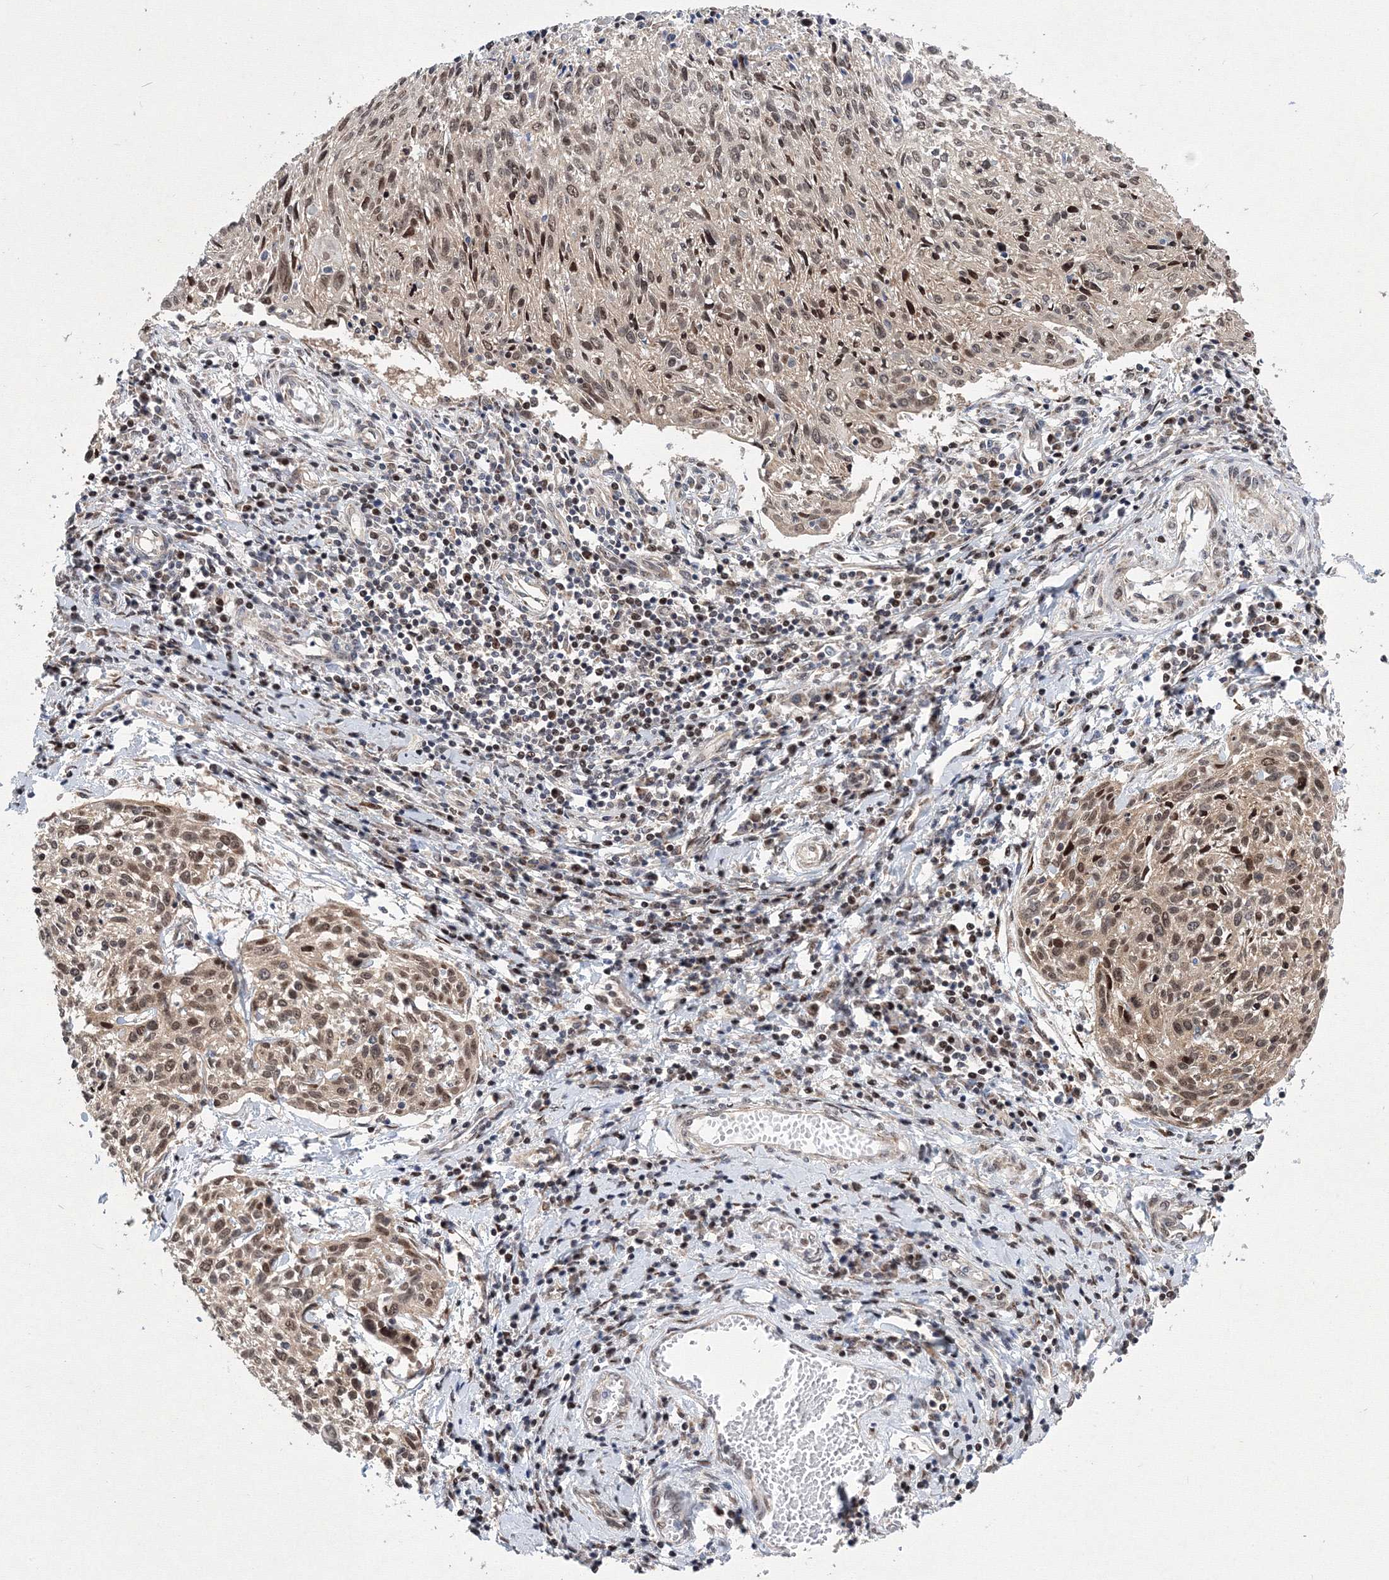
{"staining": {"intensity": "moderate", "quantity": ">75%", "location": "nuclear"}, "tissue": "cervical cancer", "cell_type": "Tumor cells", "image_type": "cancer", "snomed": [{"axis": "morphology", "description": "Squamous cell carcinoma, NOS"}, {"axis": "topography", "description": "Cervix"}], "caption": "Tumor cells reveal medium levels of moderate nuclear positivity in about >75% of cells in squamous cell carcinoma (cervical). The staining was performed using DAB (3,3'-diaminobenzidine) to visualize the protein expression in brown, while the nuclei were stained in blue with hematoxylin (Magnification: 20x).", "gene": "GPN1", "patient": {"sex": "female", "age": 51}}